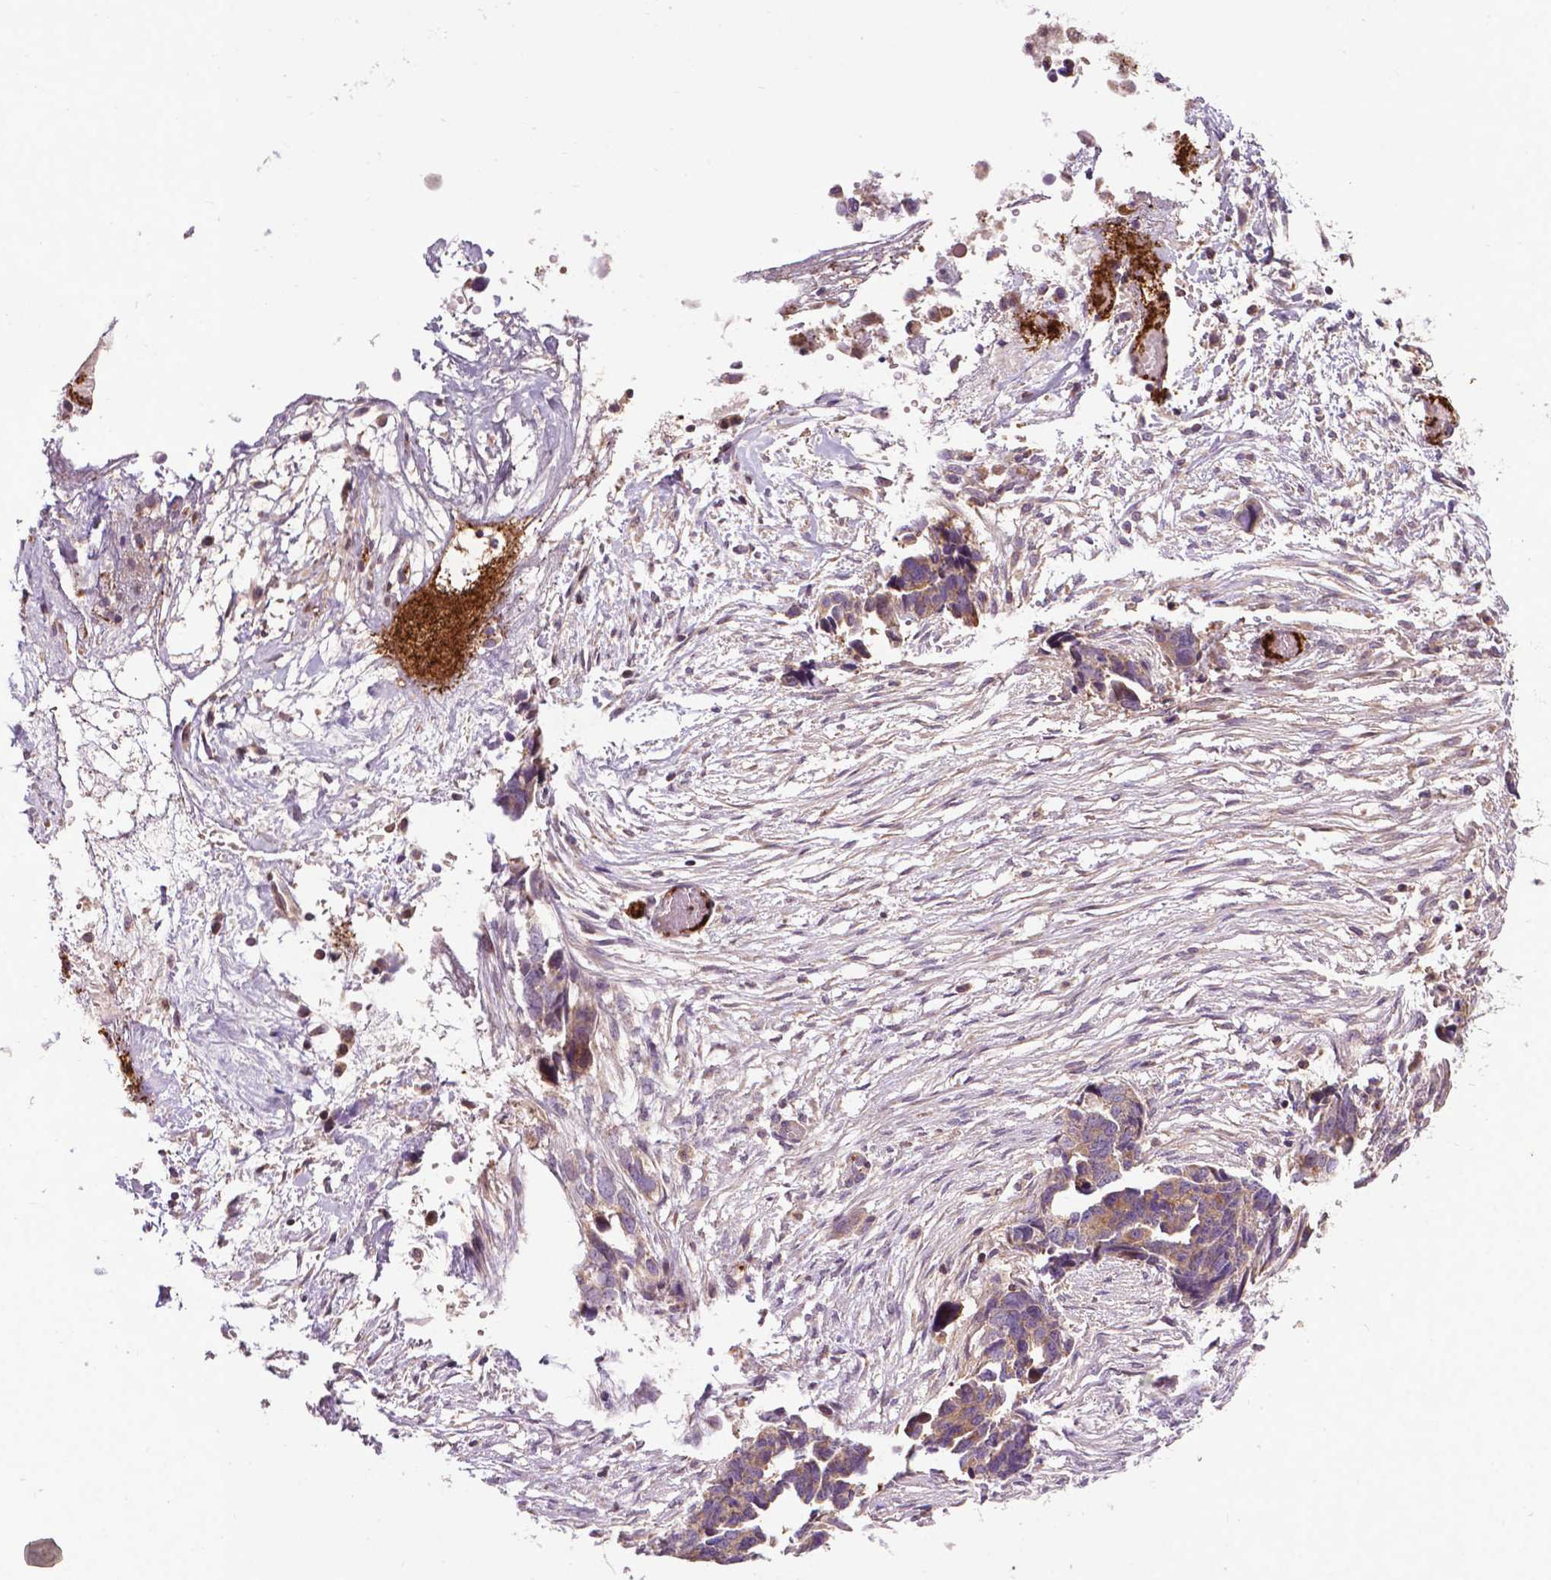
{"staining": {"intensity": "weak", "quantity": ">75%", "location": "cytoplasmic/membranous"}, "tissue": "ovarian cancer", "cell_type": "Tumor cells", "image_type": "cancer", "snomed": [{"axis": "morphology", "description": "Cystadenocarcinoma, serous, NOS"}, {"axis": "topography", "description": "Ovary"}], "caption": "Serous cystadenocarcinoma (ovarian) tissue displays weak cytoplasmic/membranous staining in approximately >75% of tumor cells The staining was performed using DAB, with brown indicating positive protein expression. Nuclei are stained blue with hematoxylin.", "gene": "SPNS2", "patient": {"sex": "female", "age": 69}}